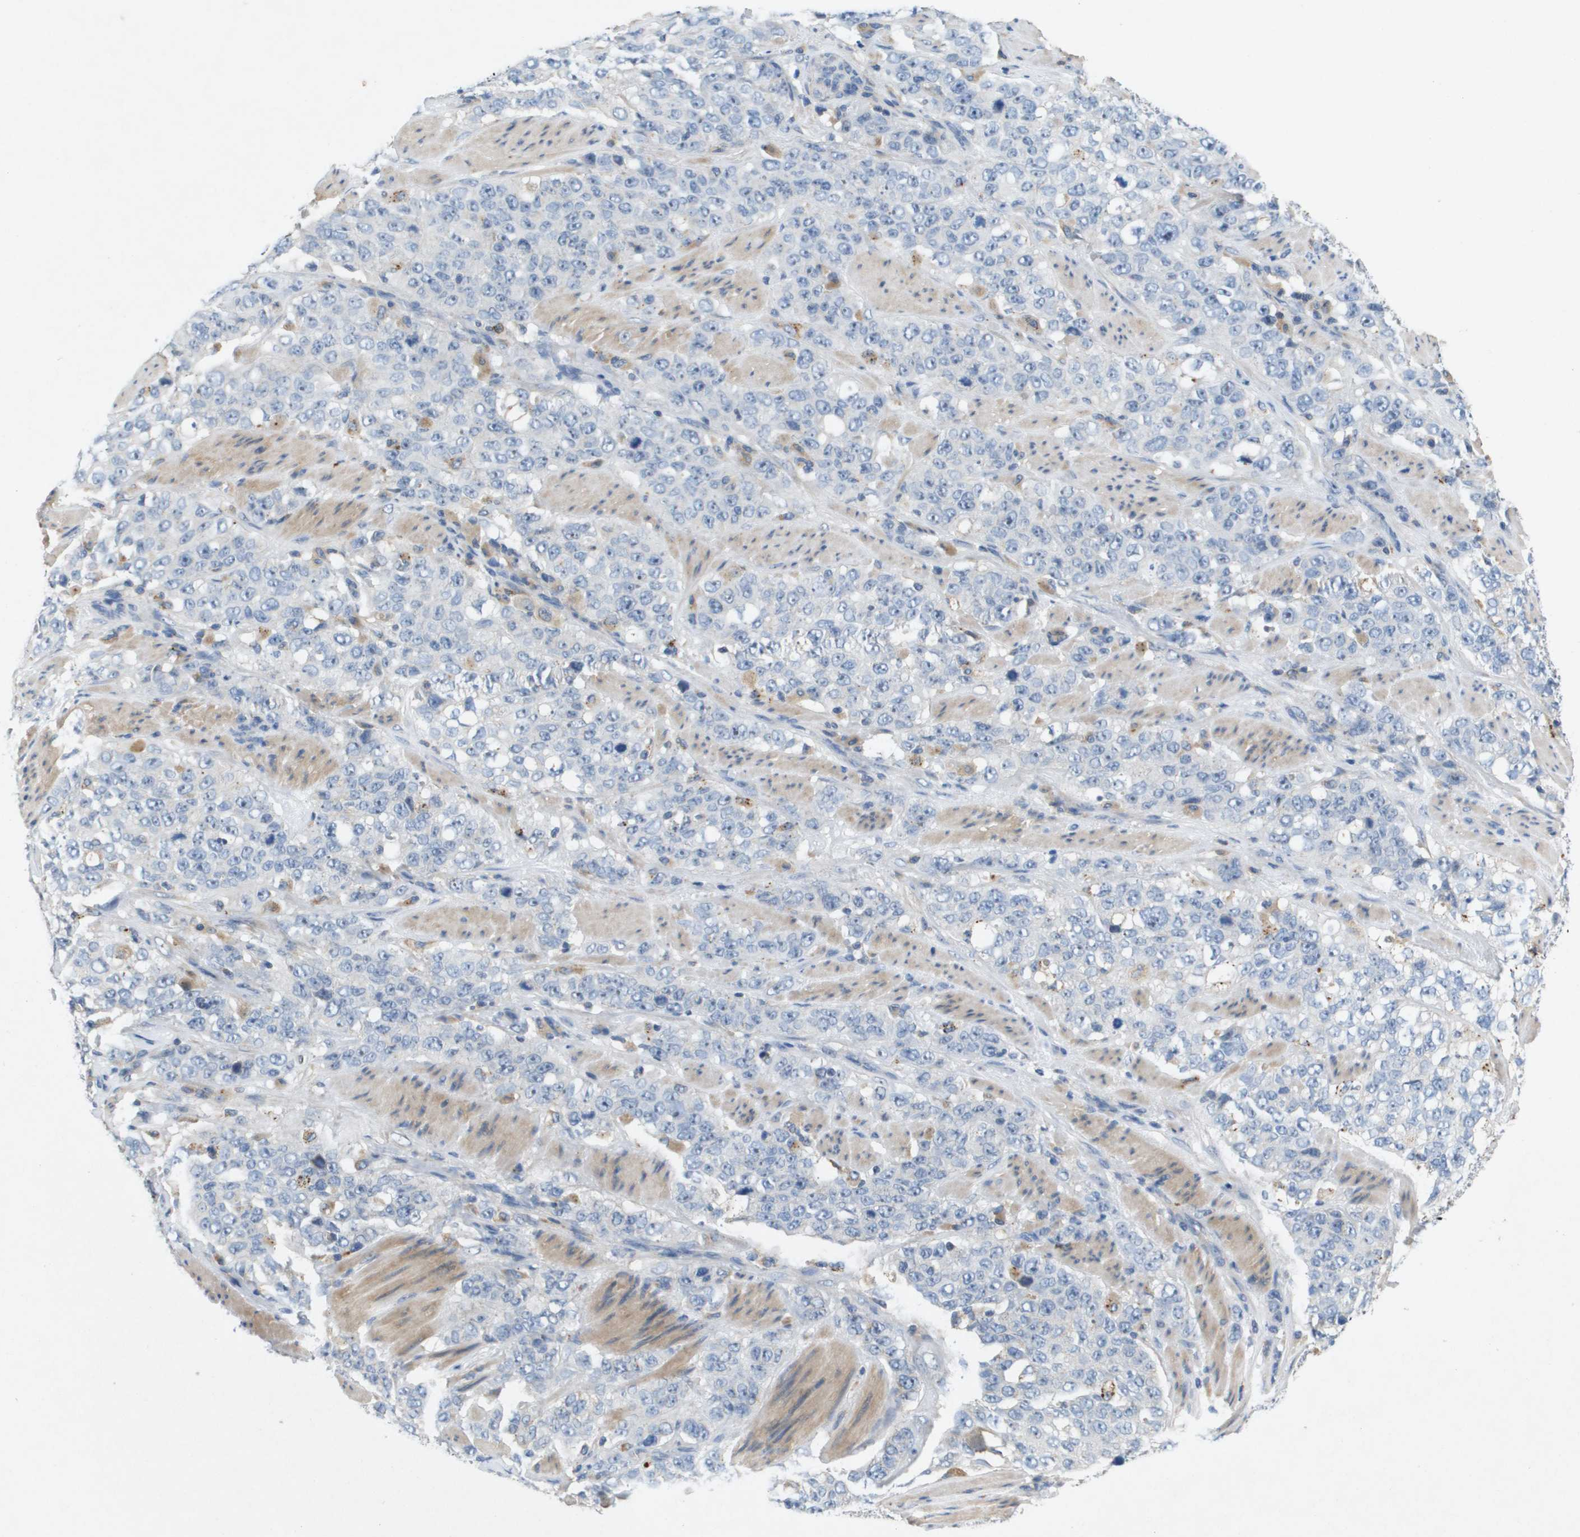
{"staining": {"intensity": "negative", "quantity": "none", "location": "none"}, "tissue": "stomach cancer", "cell_type": "Tumor cells", "image_type": "cancer", "snomed": [{"axis": "morphology", "description": "Adenocarcinoma, NOS"}, {"axis": "topography", "description": "Stomach"}], "caption": "Stomach cancer was stained to show a protein in brown. There is no significant expression in tumor cells.", "gene": "B3GNT5", "patient": {"sex": "male", "age": 48}}